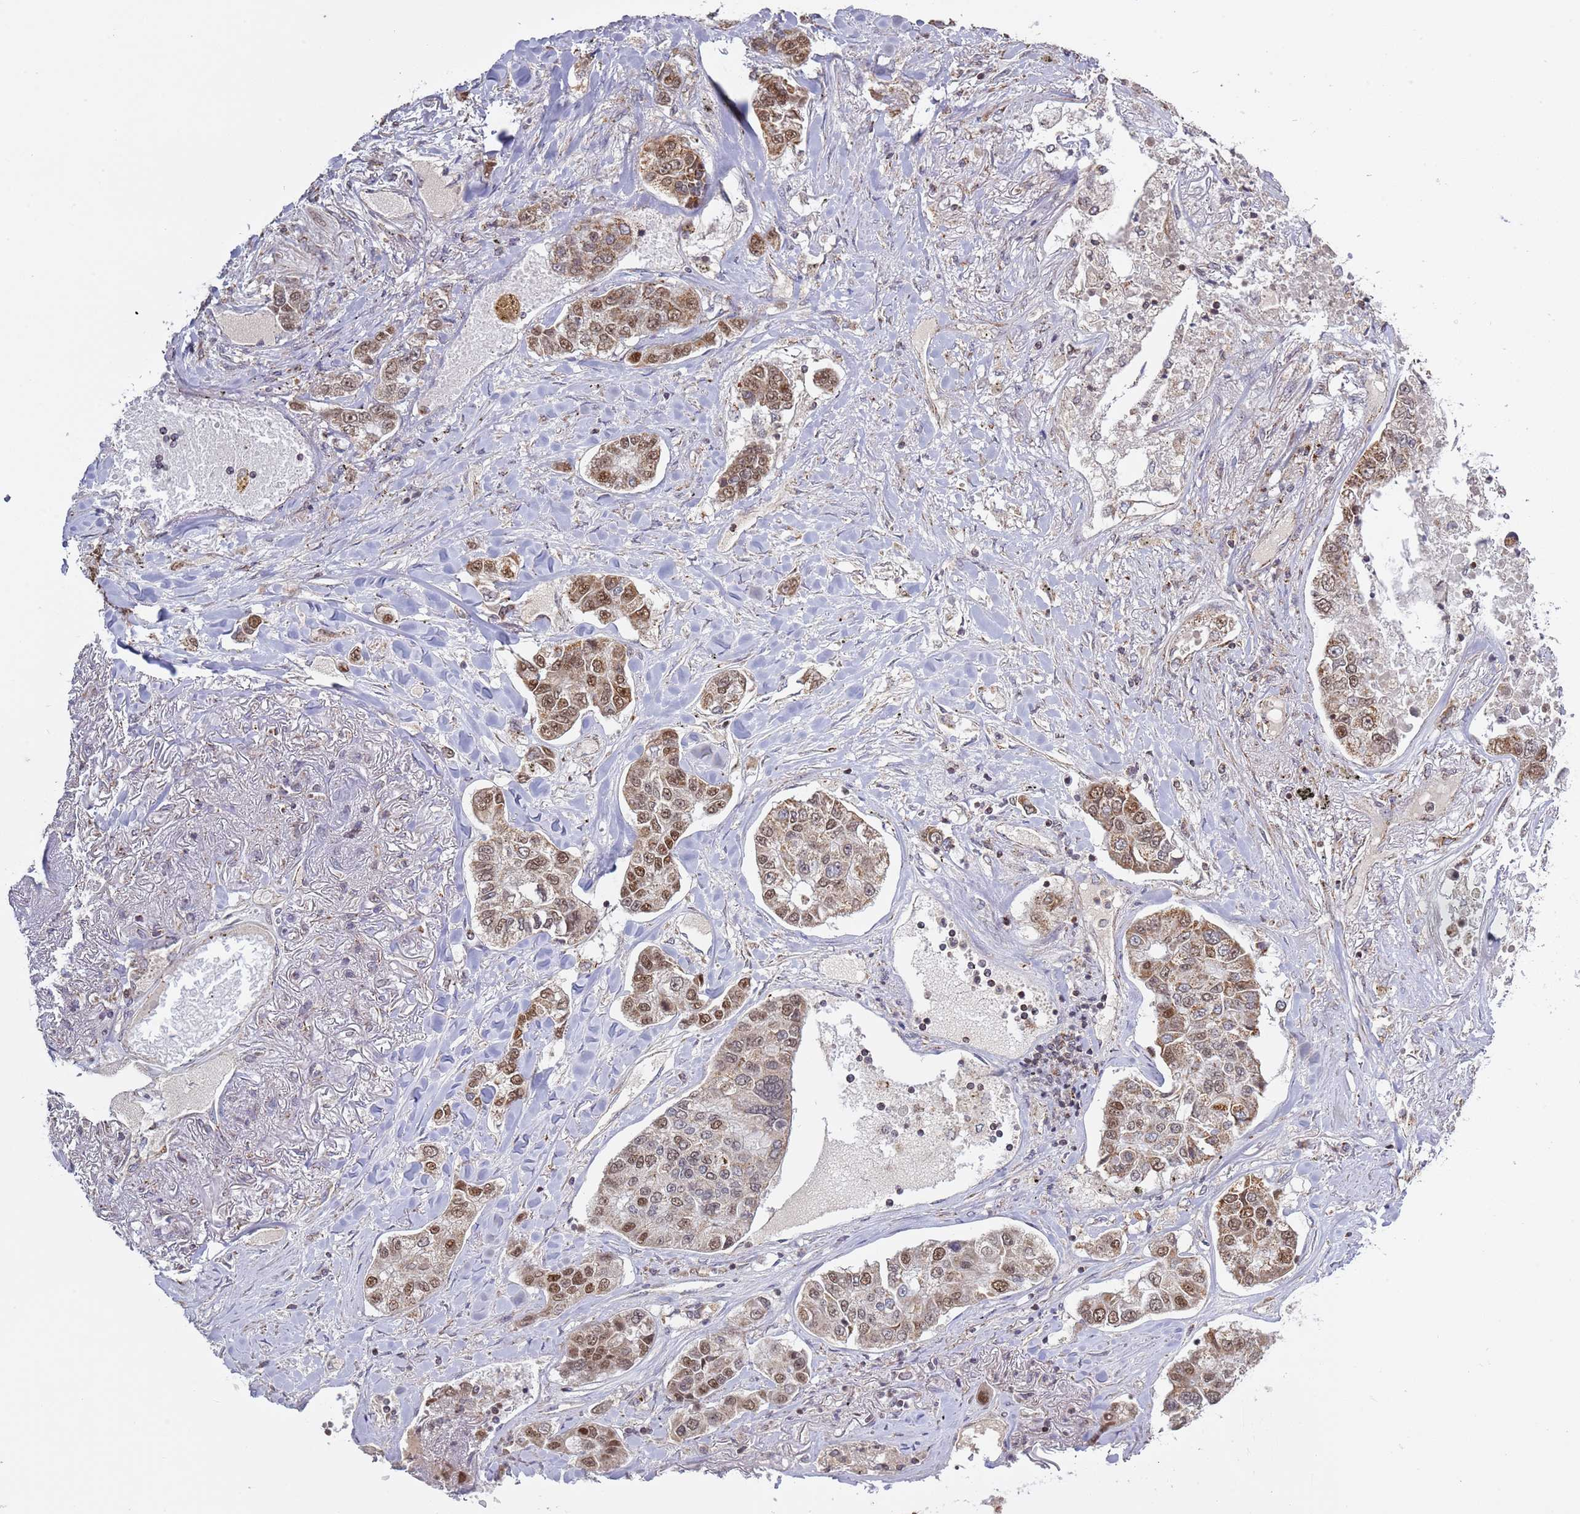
{"staining": {"intensity": "moderate", "quantity": ">75%", "location": "nuclear"}, "tissue": "lung cancer", "cell_type": "Tumor cells", "image_type": "cancer", "snomed": [{"axis": "morphology", "description": "Adenocarcinoma, NOS"}, {"axis": "topography", "description": "Lung"}], "caption": "This photomicrograph demonstrates IHC staining of adenocarcinoma (lung), with medium moderate nuclear staining in about >75% of tumor cells.", "gene": "RCOR2", "patient": {"sex": "male", "age": 49}}